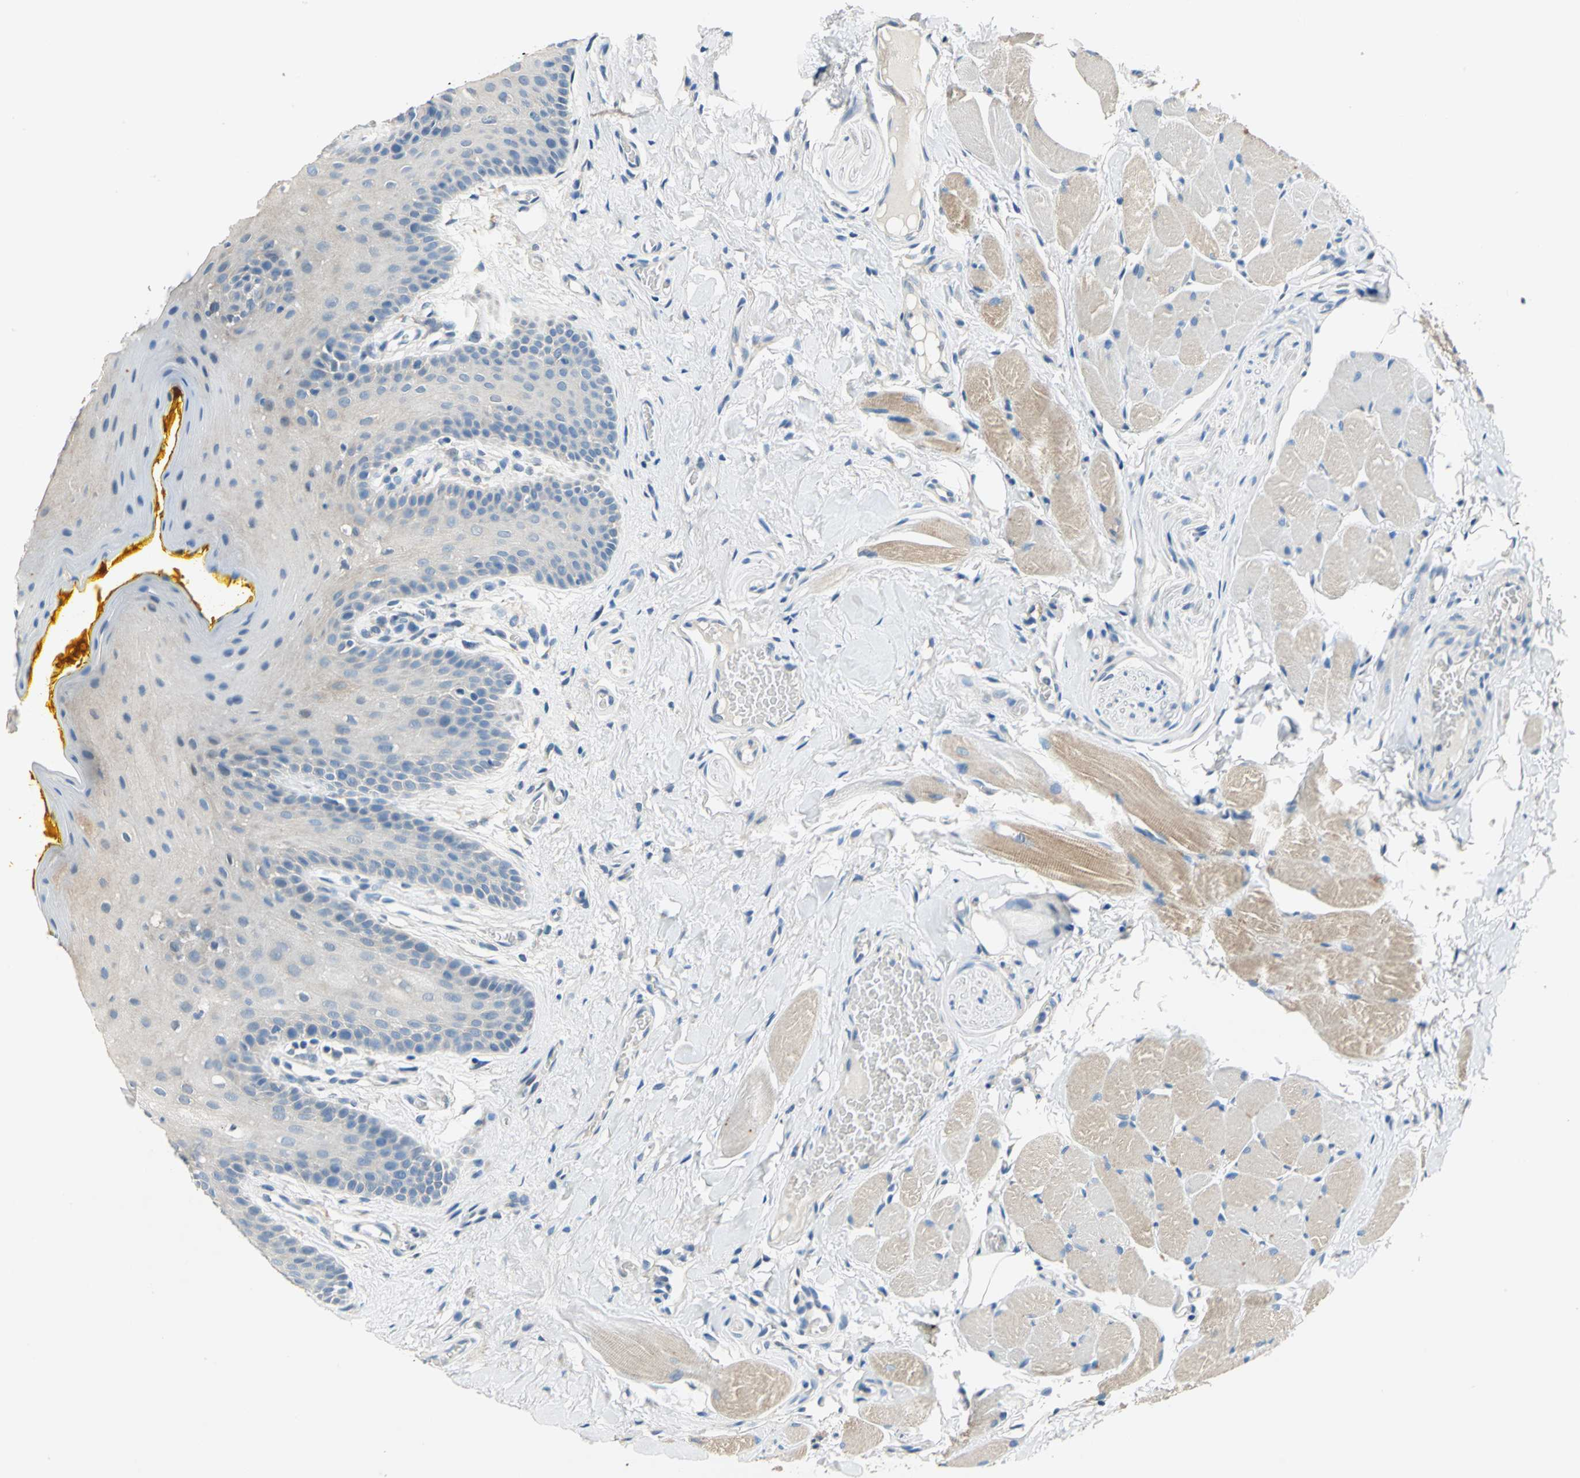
{"staining": {"intensity": "weak", "quantity": "25%-75%", "location": "cytoplasmic/membranous"}, "tissue": "oral mucosa", "cell_type": "Squamous epithelial cells", "image_type": "normal", "snomed": [{"axis": "morphology", "description": "Normal tissue, NOS"}, {"axis": "topography", "description": "Oral tissue"}], "caption": "Immunohistochemistry of benign oral mucosa shows low levels of weak cytoplasmic/membranous expression in about 25%-75% of squamous epithelial cells. (brown staining indicates protein expression, while blue staining denotes nuclei).", "gene": "RASD2", "patient": {"sex": "male", "age": 54}}